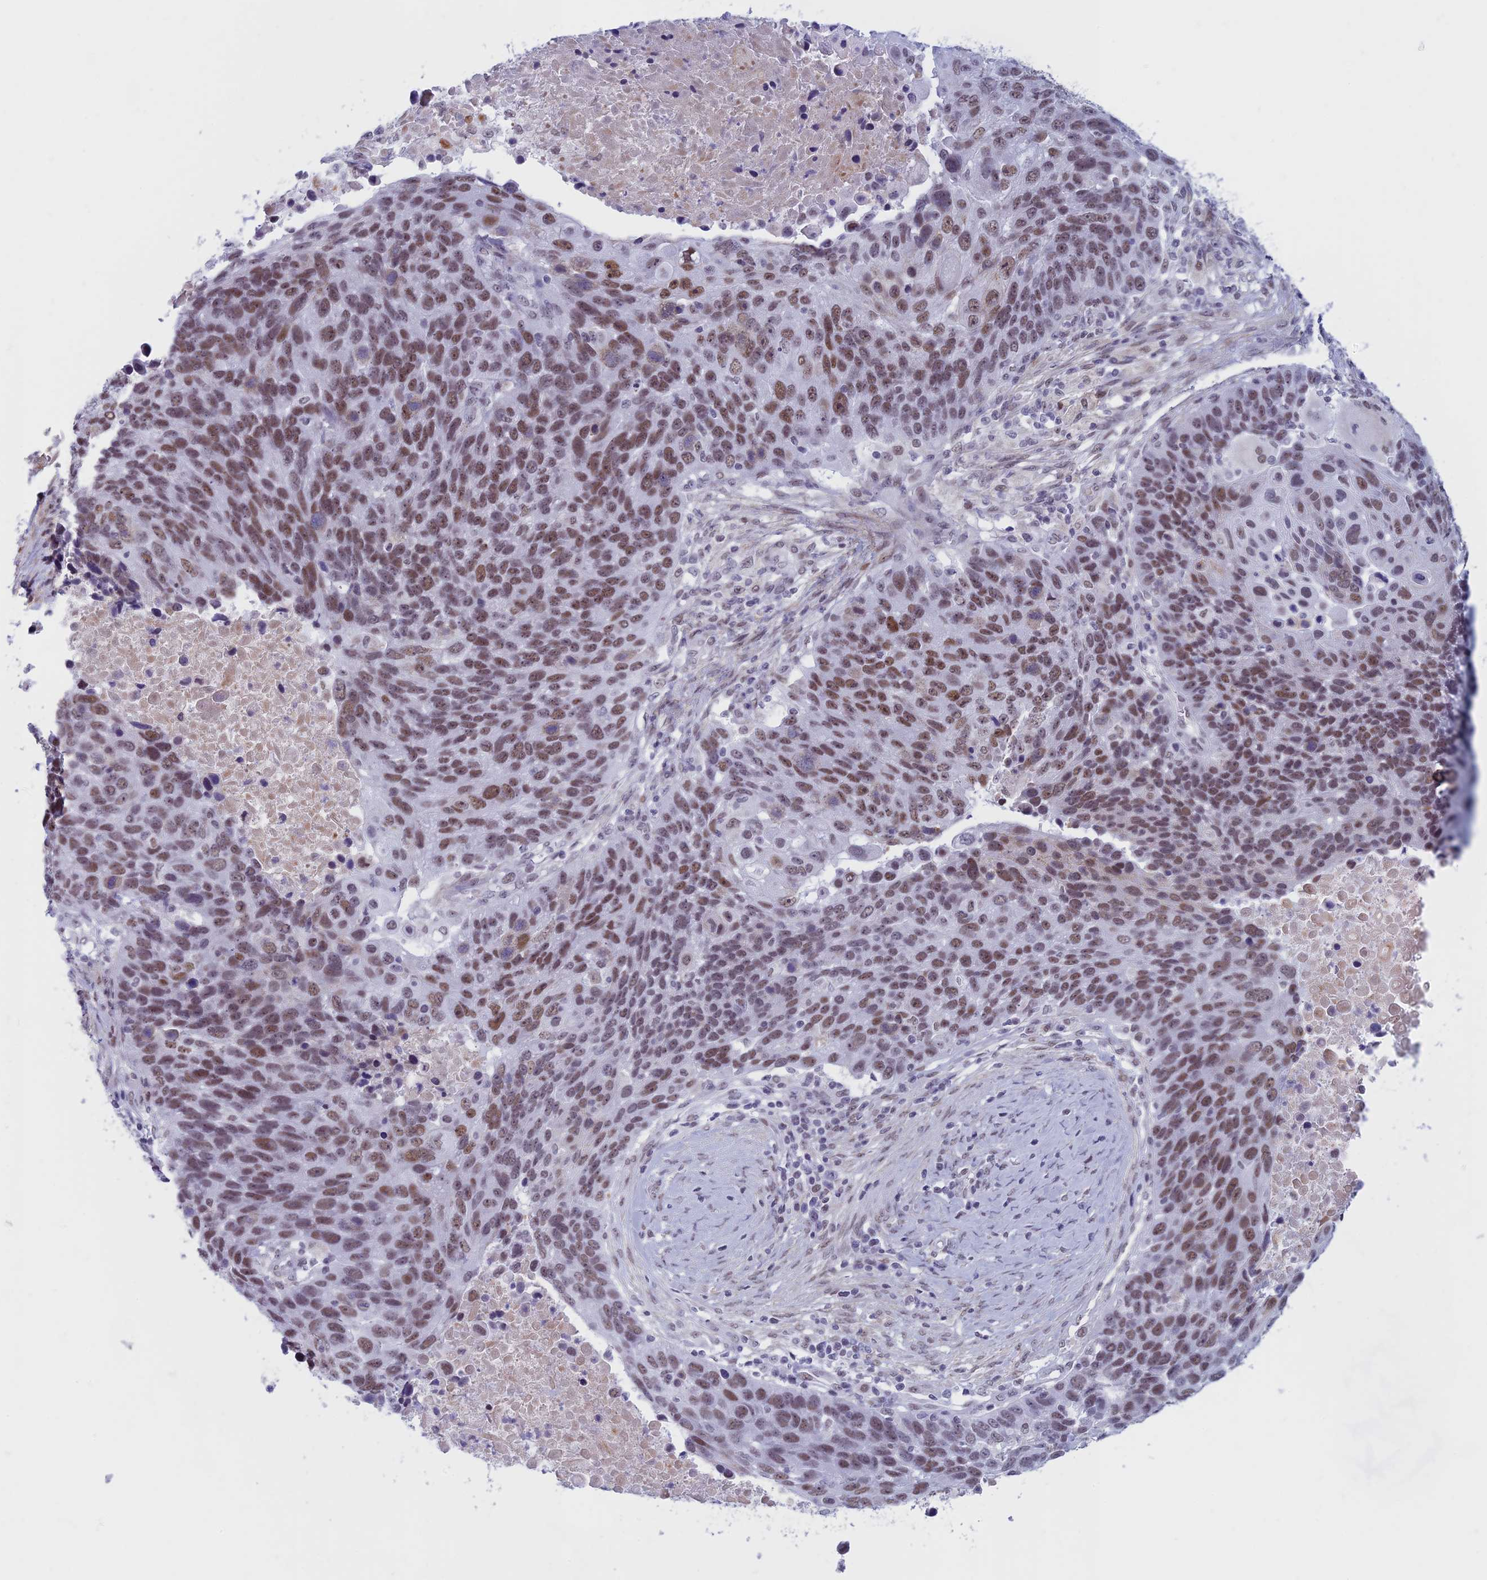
{"staining": {"intensity": "moderate", "quantity": ">75%", "location": "nuclear"}, "tissue": "lung cancer", "cell_type": "Tumor cells", "image_type": "cancer", "snomed": [{"axis": "morphology", "description": "Normal tissue, NOS"}, {"axis": "morphology", "description": "Squamous cell carcinoma, NOS"}, {"axis": "topography", "description": "Lymph node"}, {"axis": "topography", "description": "Lung"}], "caption": "Immunohistochemical staining of human lung squamous cell carcinoma displays moderate nuclear protein expression in about >75% of tumor cells.", "gene": "ASH2L", "patient": {"sex": "male", "age": 66}}